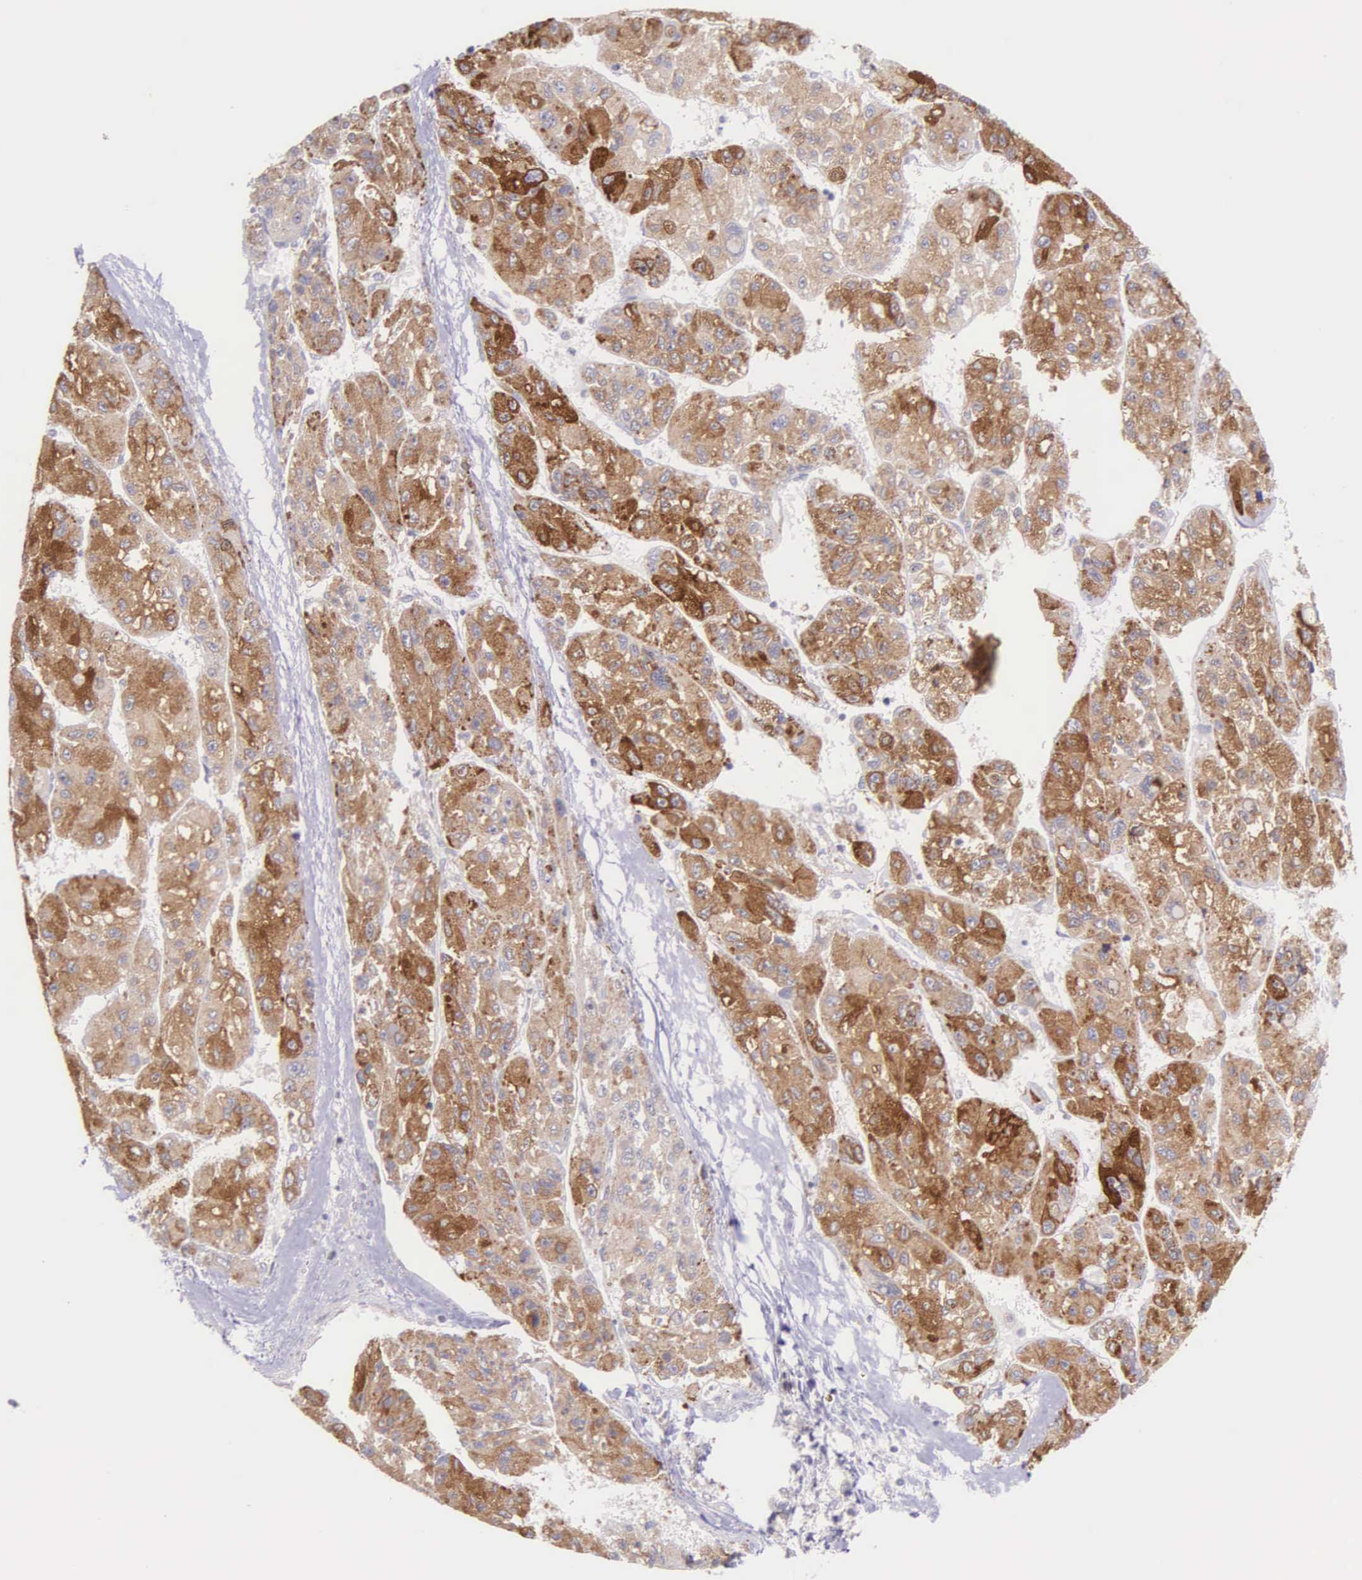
{"staining": {"intensity": "strong", "quantity": ">75%", "location": "cytoplasmic/membranous"}, "tissue": "liver cancer", "cell_type": "Tumor cells", "image_type": "cancer", "snomed": [{"axis": "morphology", "description": "Carcinoma, Hepatocellular, NOS"}, {"axis": "topography", "description": "Liver"}], "caption": "Liver cancer tissue displays strong cytoplasmic/membranous positivity in approximately >75% of tumor cells Ihc stains the protein of interest in brown and the nuclei are stained blue.", "gene": "NSDHL", "patient": {"sex": "male", "age": 64}}